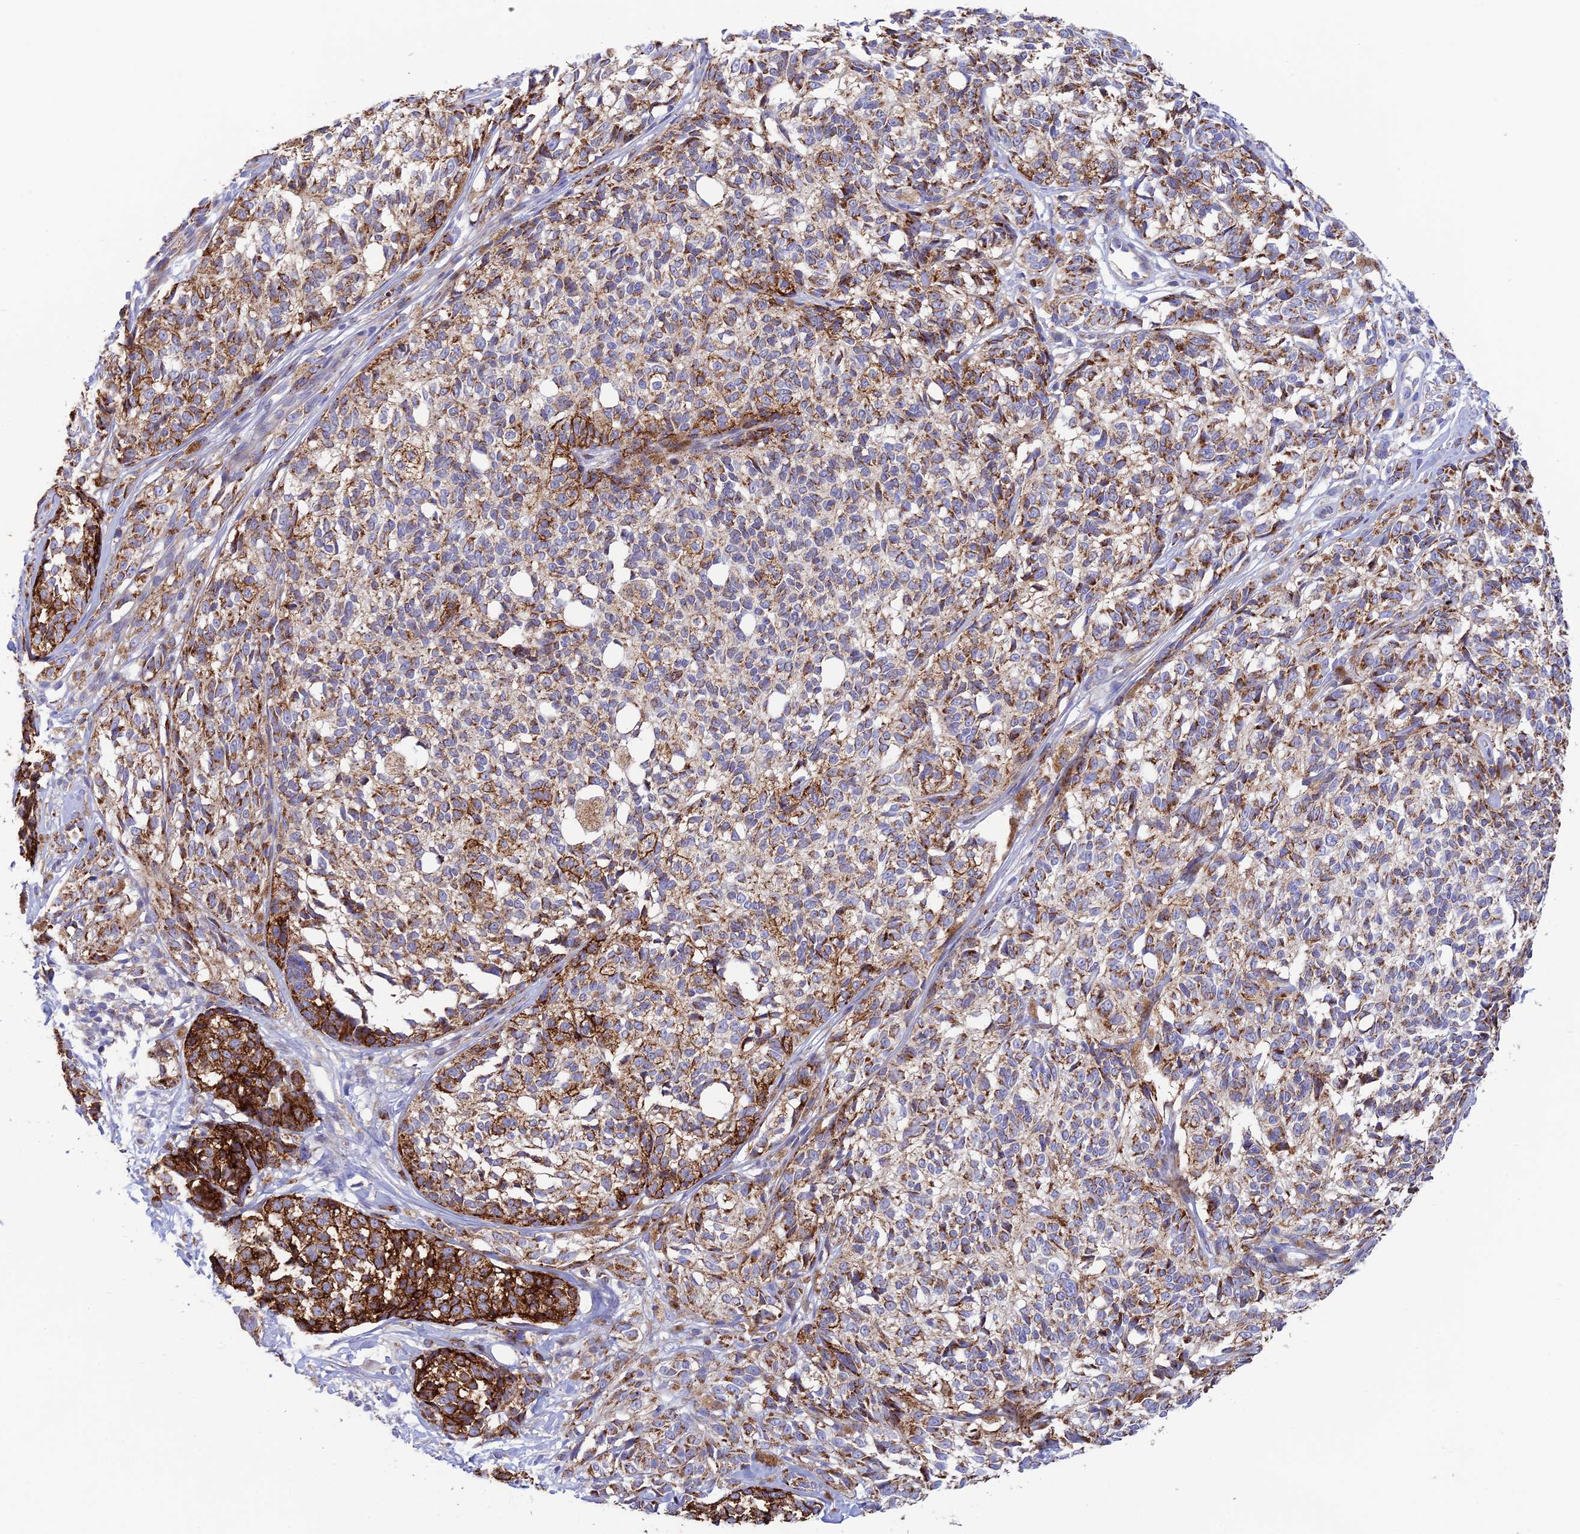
{"staining": {"intensity": "moderate", "quantity": ">75%", "location": "cytoplasmic/membranous"}, "tissue": "melanoma", "cell_type": "Tumor cells", "image_type": "cancer", "snomed": [{"axis": "morphology", "description": "Malignant melanoma, NOS"}, {"axis": "topography", "description": "Skin of upper extremity"}], "caption": "Melanoma stained with immunohistochemistry reveals moderate cytoplasmic/membranous positivity in about >75% of tumor cells. The staining was performed using DAB, with brown indicating positive protein expression. Nuclei are stained blue with hematoxylin.", "gene": "CSPG4", "patient": {"sex": "male", "age": 40}}